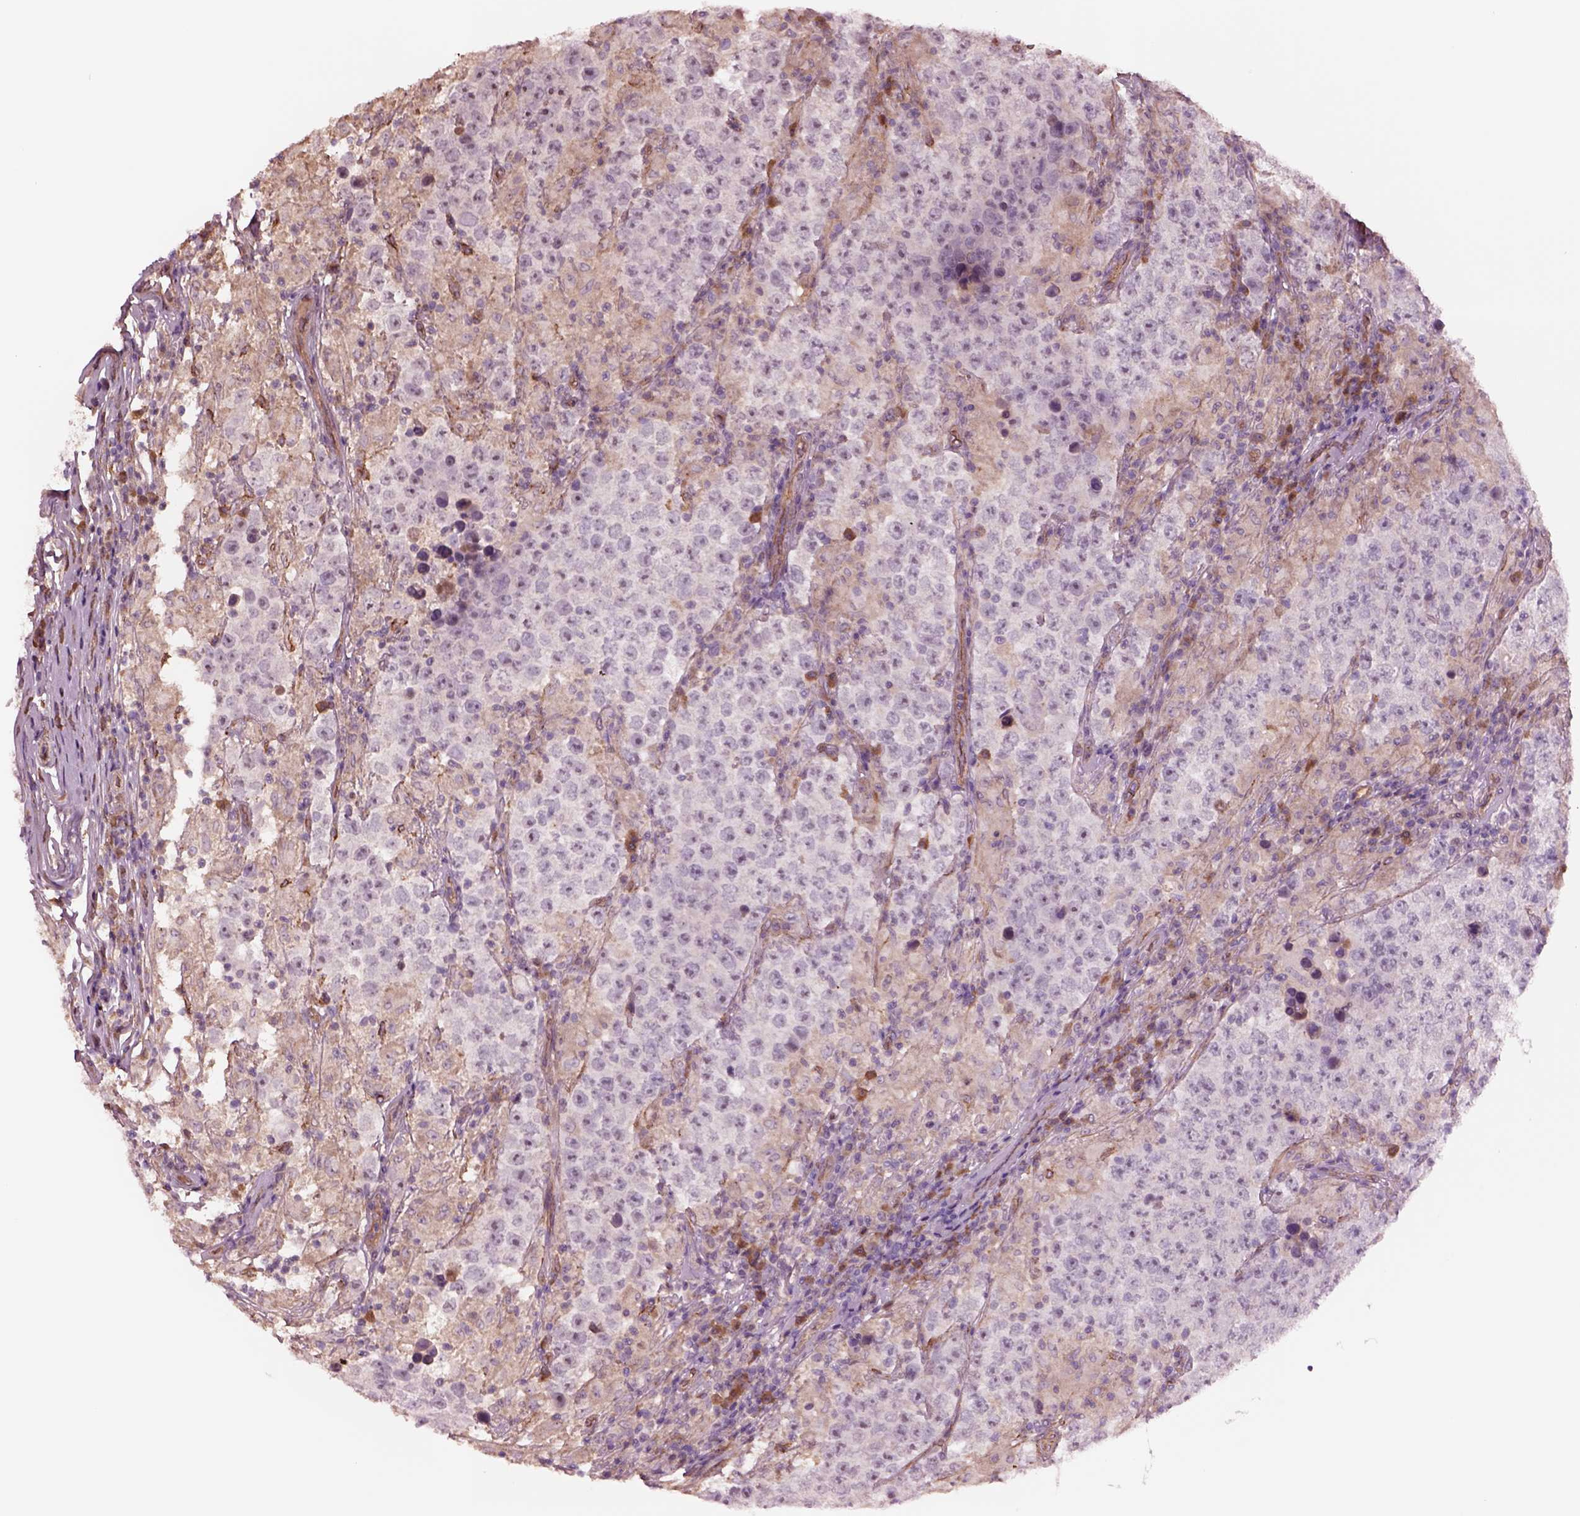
{"staining": {"intensity": "negative", "quantity": "none", "location": "none"}, "tissue": "testis cancer", "cell_type": "Tumor cells", "image_type": "cancer", "snomed": [{"axis": "morphology", "description": "Seminoma, NOS"}, {"axis": "morphology", "description": "Carcinoma, Embryonal, NOS"}, {"axis": "topography", "description": "Testis"}], "caption": "IHC image of human testis cancer stained for a protein (brown), which reveals no expression in tumor cells.", "gene": "HTR1B", "patient": {"sex": "male", "age": 41}}